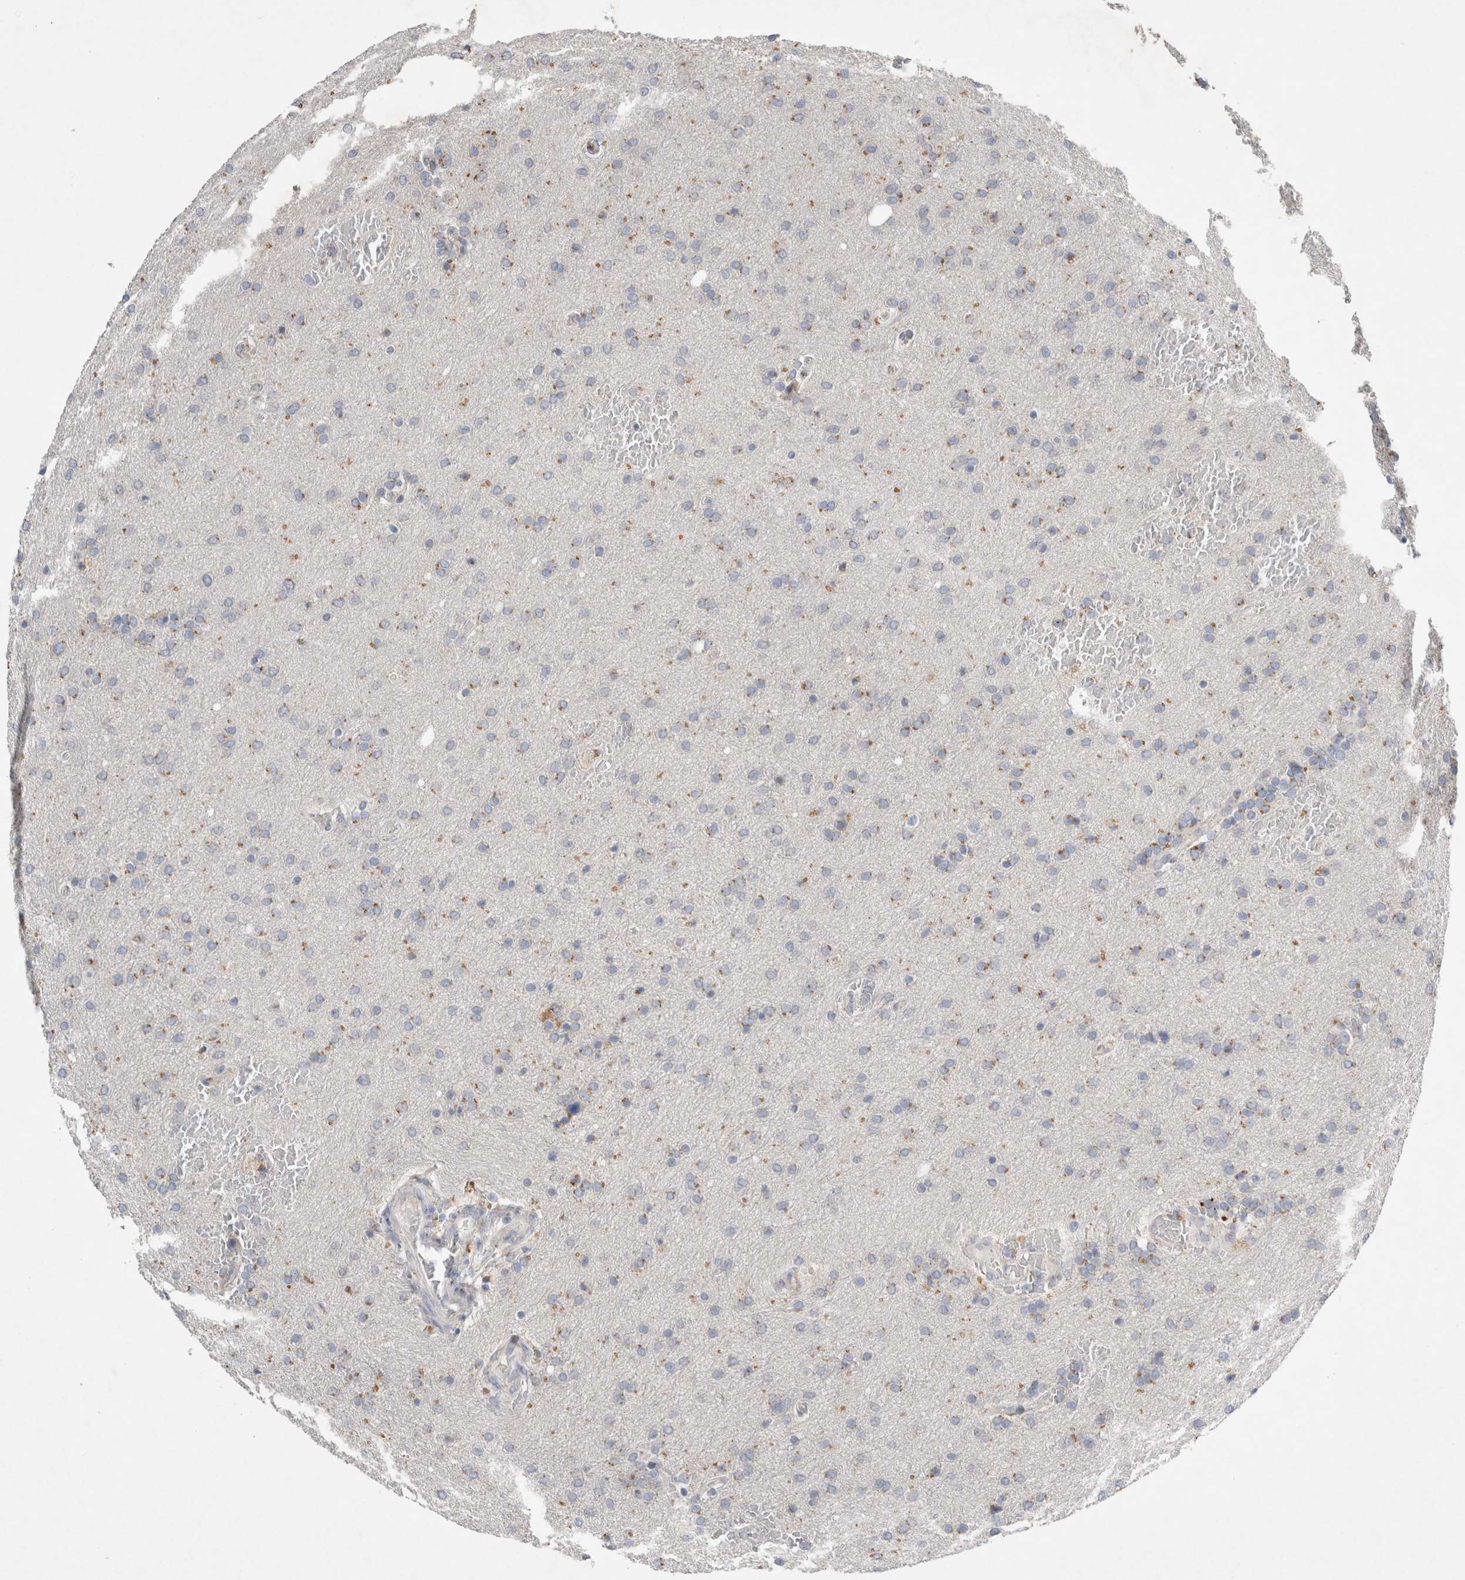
{"staining": {"intensity": "weak", "quantity": "25%-75%", "location": "cytoplasmic/membranous"}, "tissue": "glioma", "cell_type": "Tumor cells", "image_type": "cancer", "snomed": [{"axis": "morphology", "description": "Glioma, malignant, Low grade"}, {"axis": "topography", "description": "Brain"}], "caption": "Tumor cells exhibit low levels of weak cytoplasmic/membranous expression in about 25%-75% of cells in human glioma.", "gene": "TRMT9B", "patient": {"sex": "female", "age": 37}}